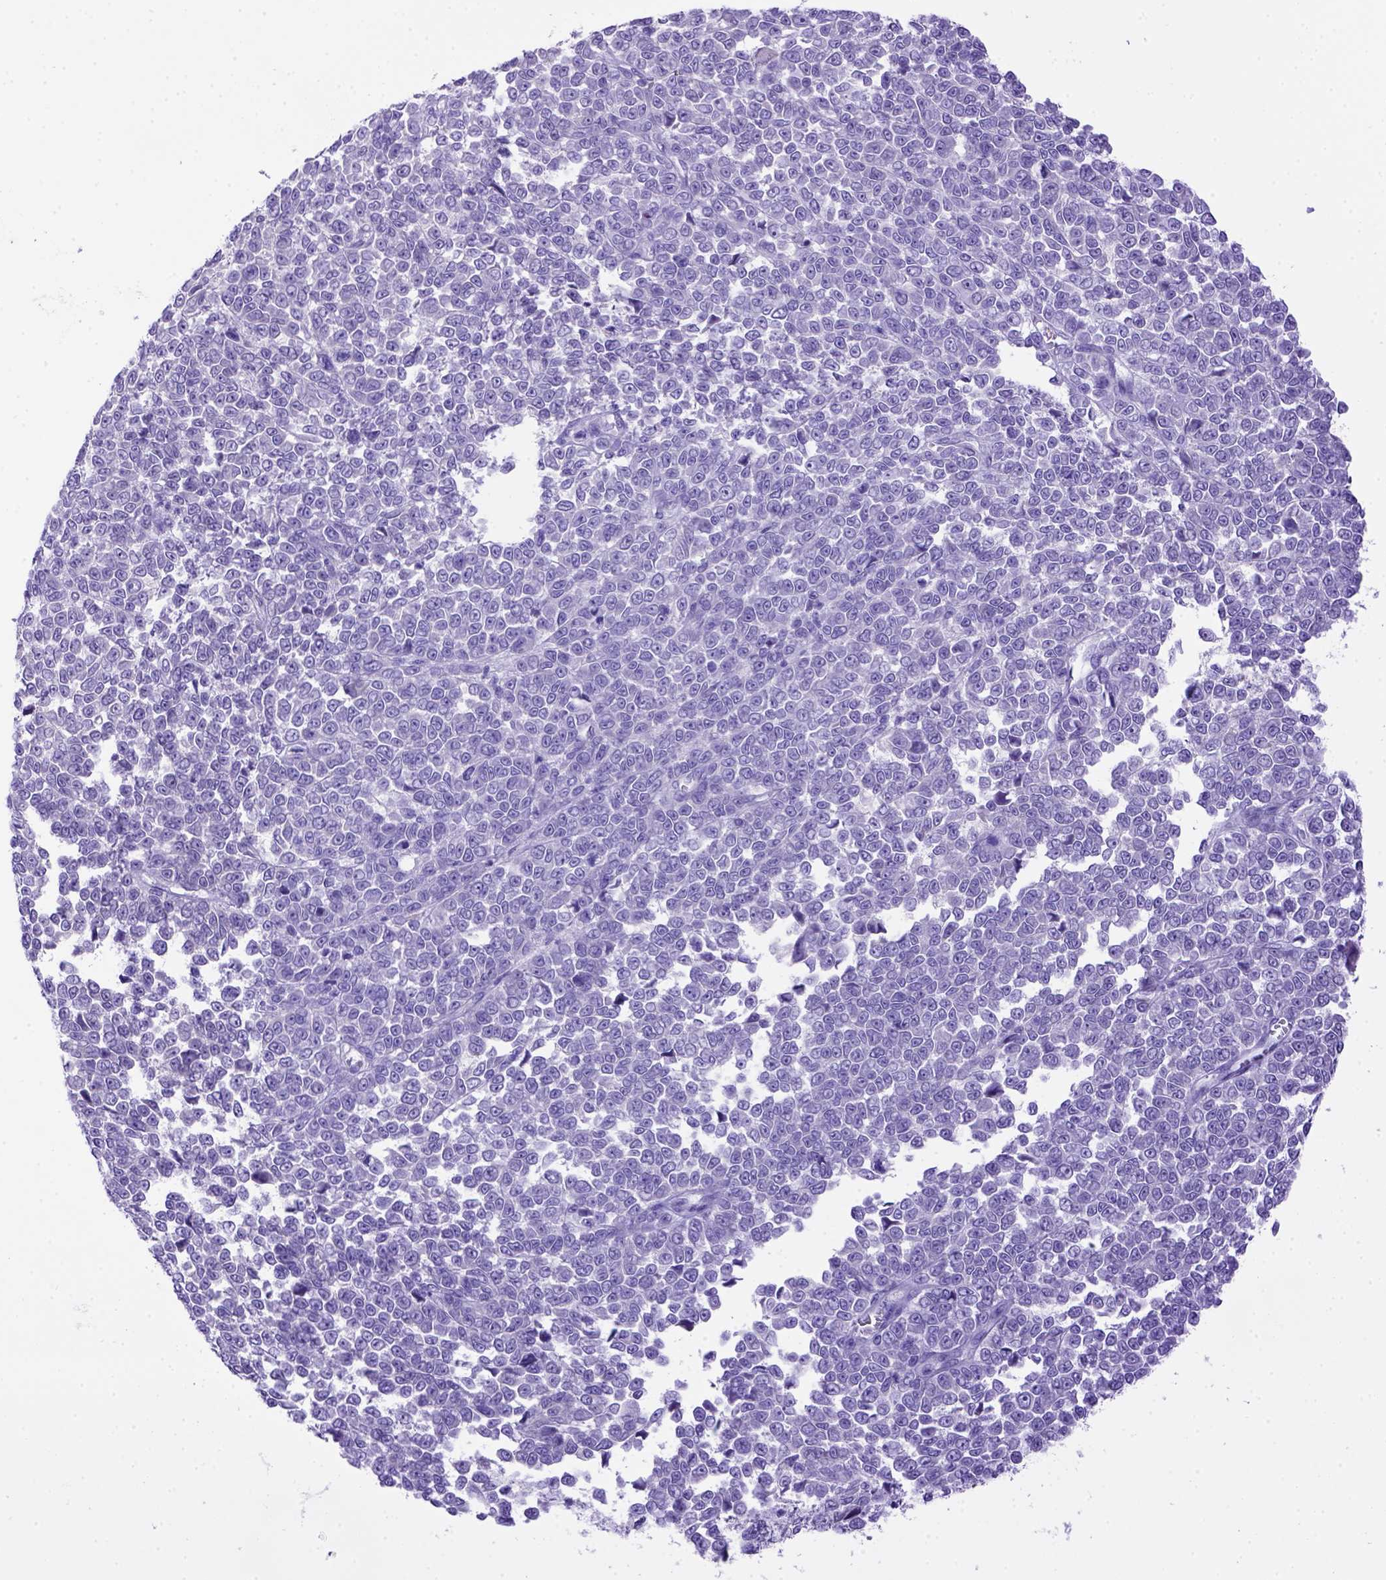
{"staining": {"intensity": "negative", "quantity": "none", "location": "none"}, "tissue": "melanoma", "cell_type": "Tumor cells", "image_type": "cancer", "snomed": [{"axis": "morphology", "description": "Malignant melanoma, NOS"}, {"axis": "topography", "description": "Skin"}], "caption": "This photomicrograph is of melanoma stained with immunohistochemistry to label a protein in brown with the nuclei are counter-stained blue. There is no positivity in tumor cells.", "gene": "PTGES", "patient": {"sex": "female", "age": 95}}